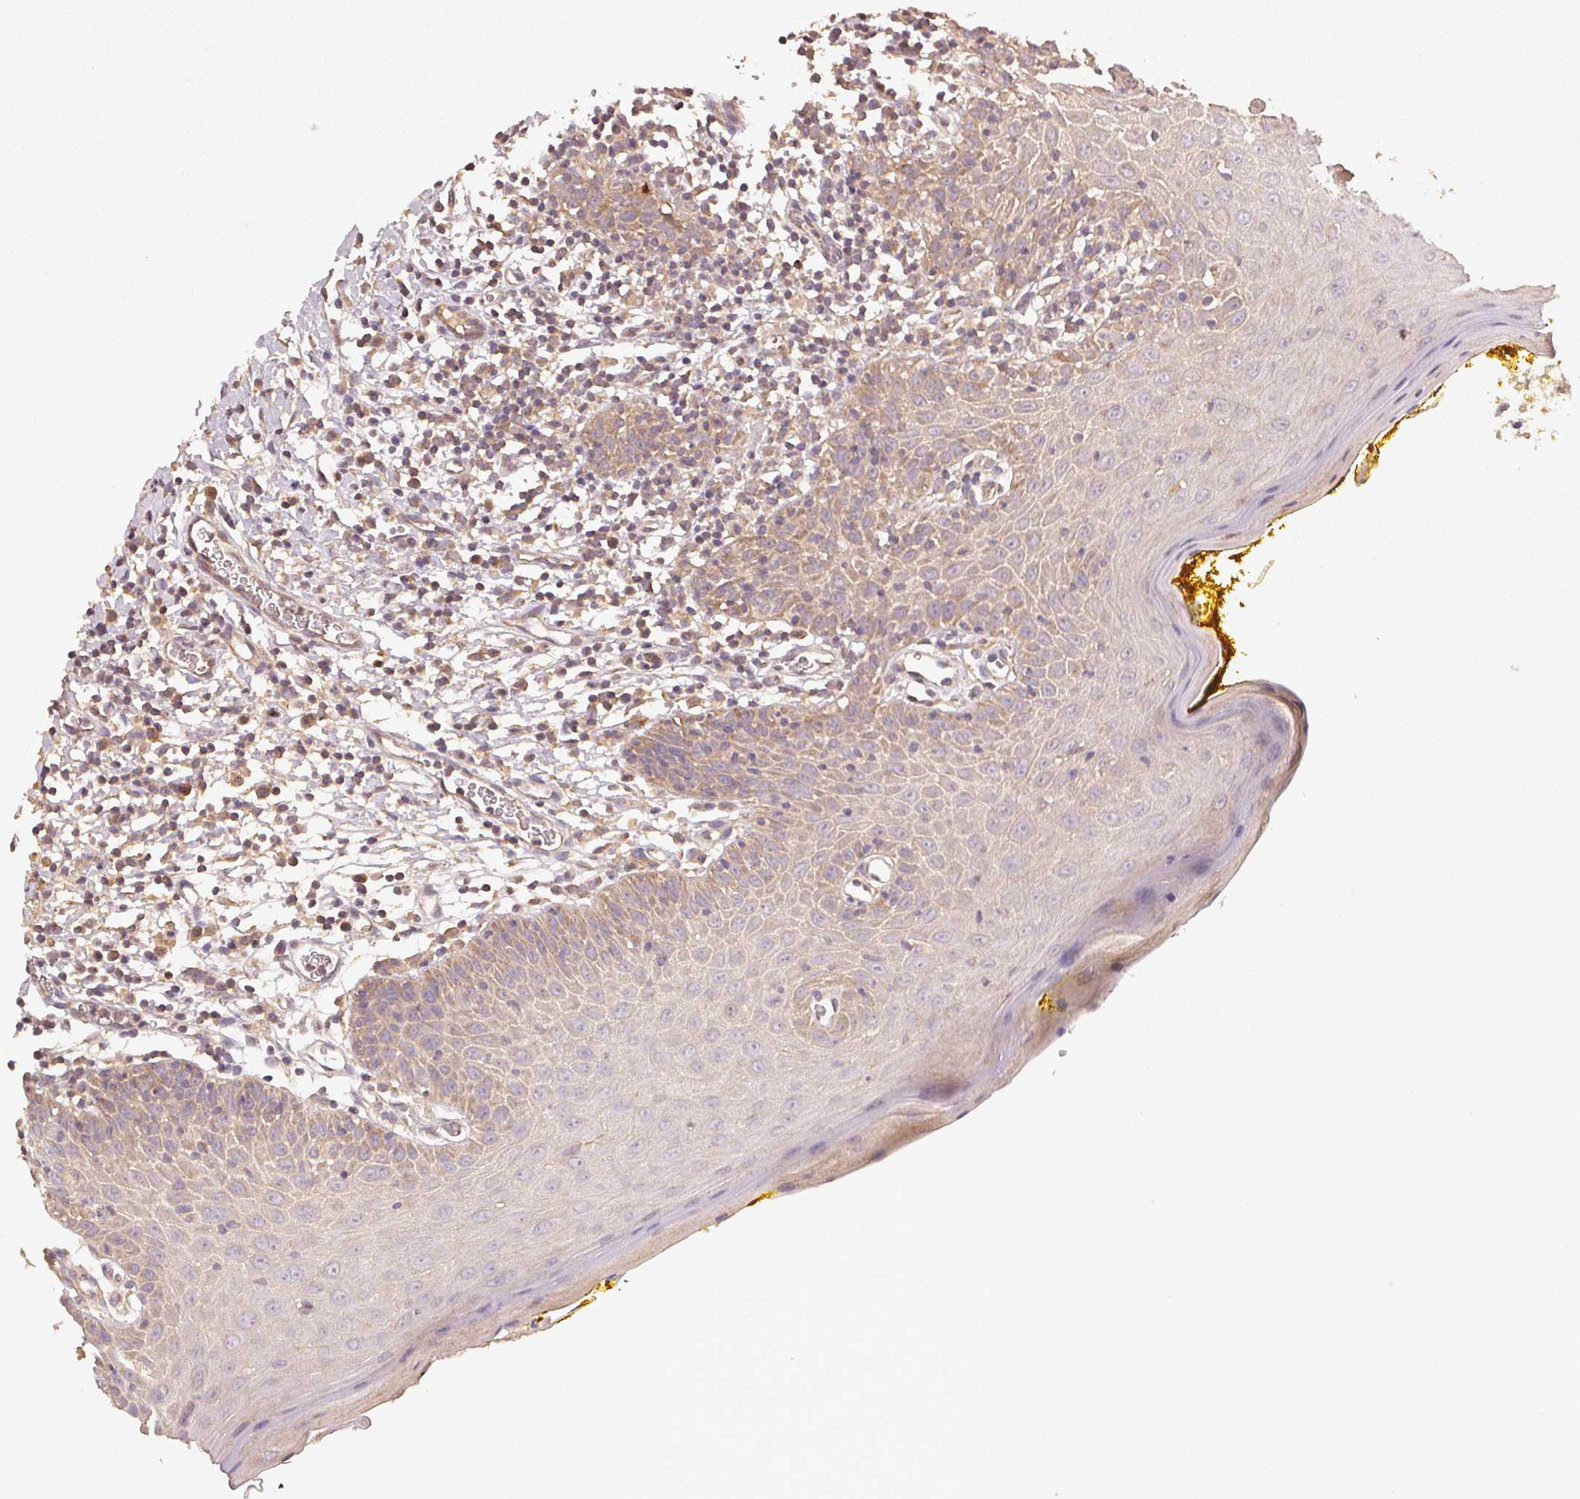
{"staining": {"intensity": "moderate", "quantity": "25%-75%", "location": "cytoplasmic/membranous"}, "tissue": "oral mucosa", "cell_type": "Squamous epithelial cells", "image_type": "normal", "snomed": [{"axis": "morphology", "description": "Normal tissue, NOS"}, {"axis": "topography", "description": "Oral tissue"}, {"axis": "topography", "description": "Tounge, NOS"}], "caption": "Immunohistochemical staining of benign oral mucosa shows moderate cytoplasmic/membranous protein positivity in about 25%-75% of squamous epithelial cells. The protein of interest is shown in brown color, while the nuclei are stained blue.", "gene": "RALA", "patient": {"sex": "female", "age": 58}}